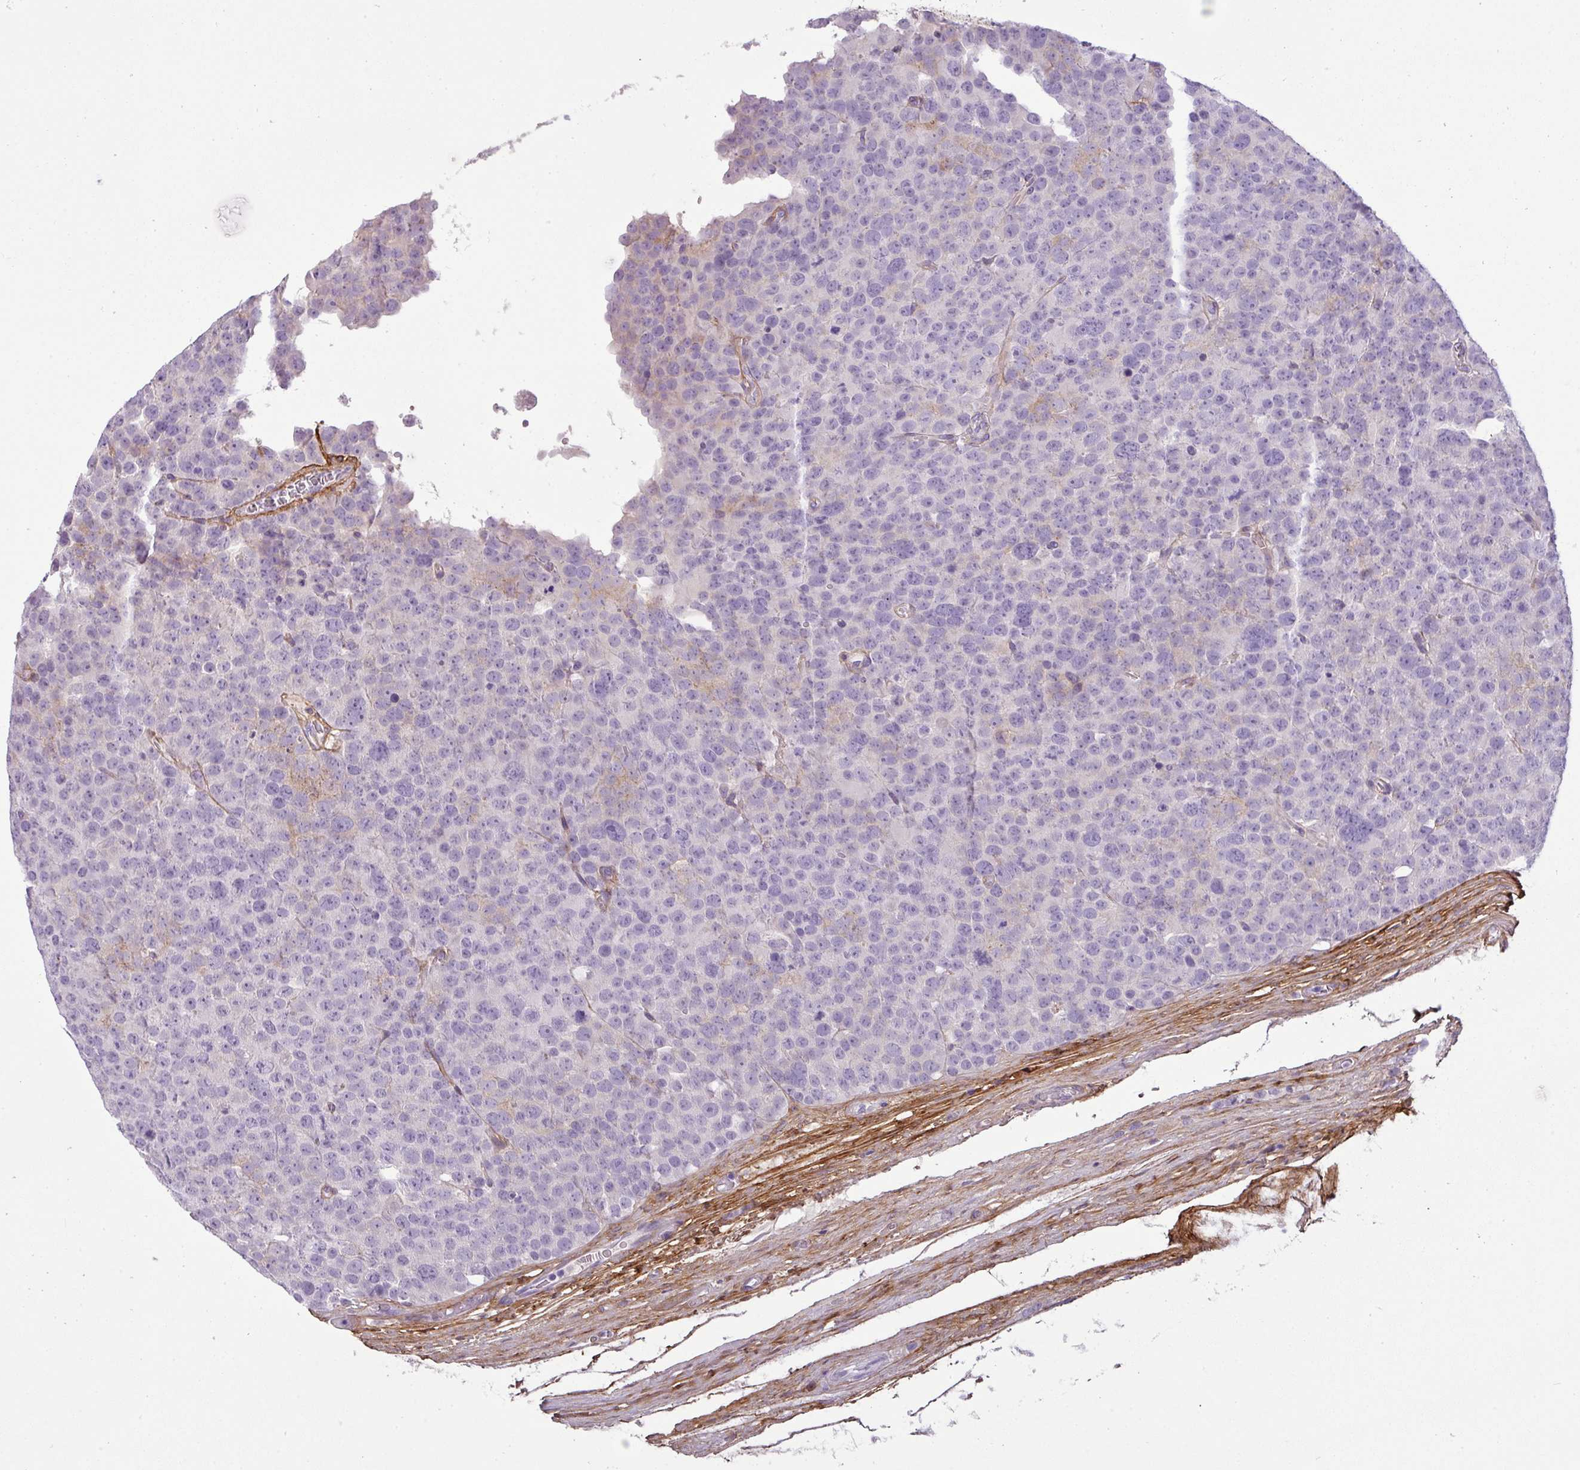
{"staining": {"intensity": "negative", "quantity": "none", "location": "none"}, "tissue": "testis cancer", "cell_type": "Tumor cells", "image_type": "cancer", "snomed": [{"axis": "morphology", "description": "Seminoma, NOS"}, {"axis": "topography", "description": "Testis"}], "caption": "There is no significant positivity in tumor cells of testis cancer.", "gene": "PARD6G", "patient": {"sex": "male", "age": 71}}